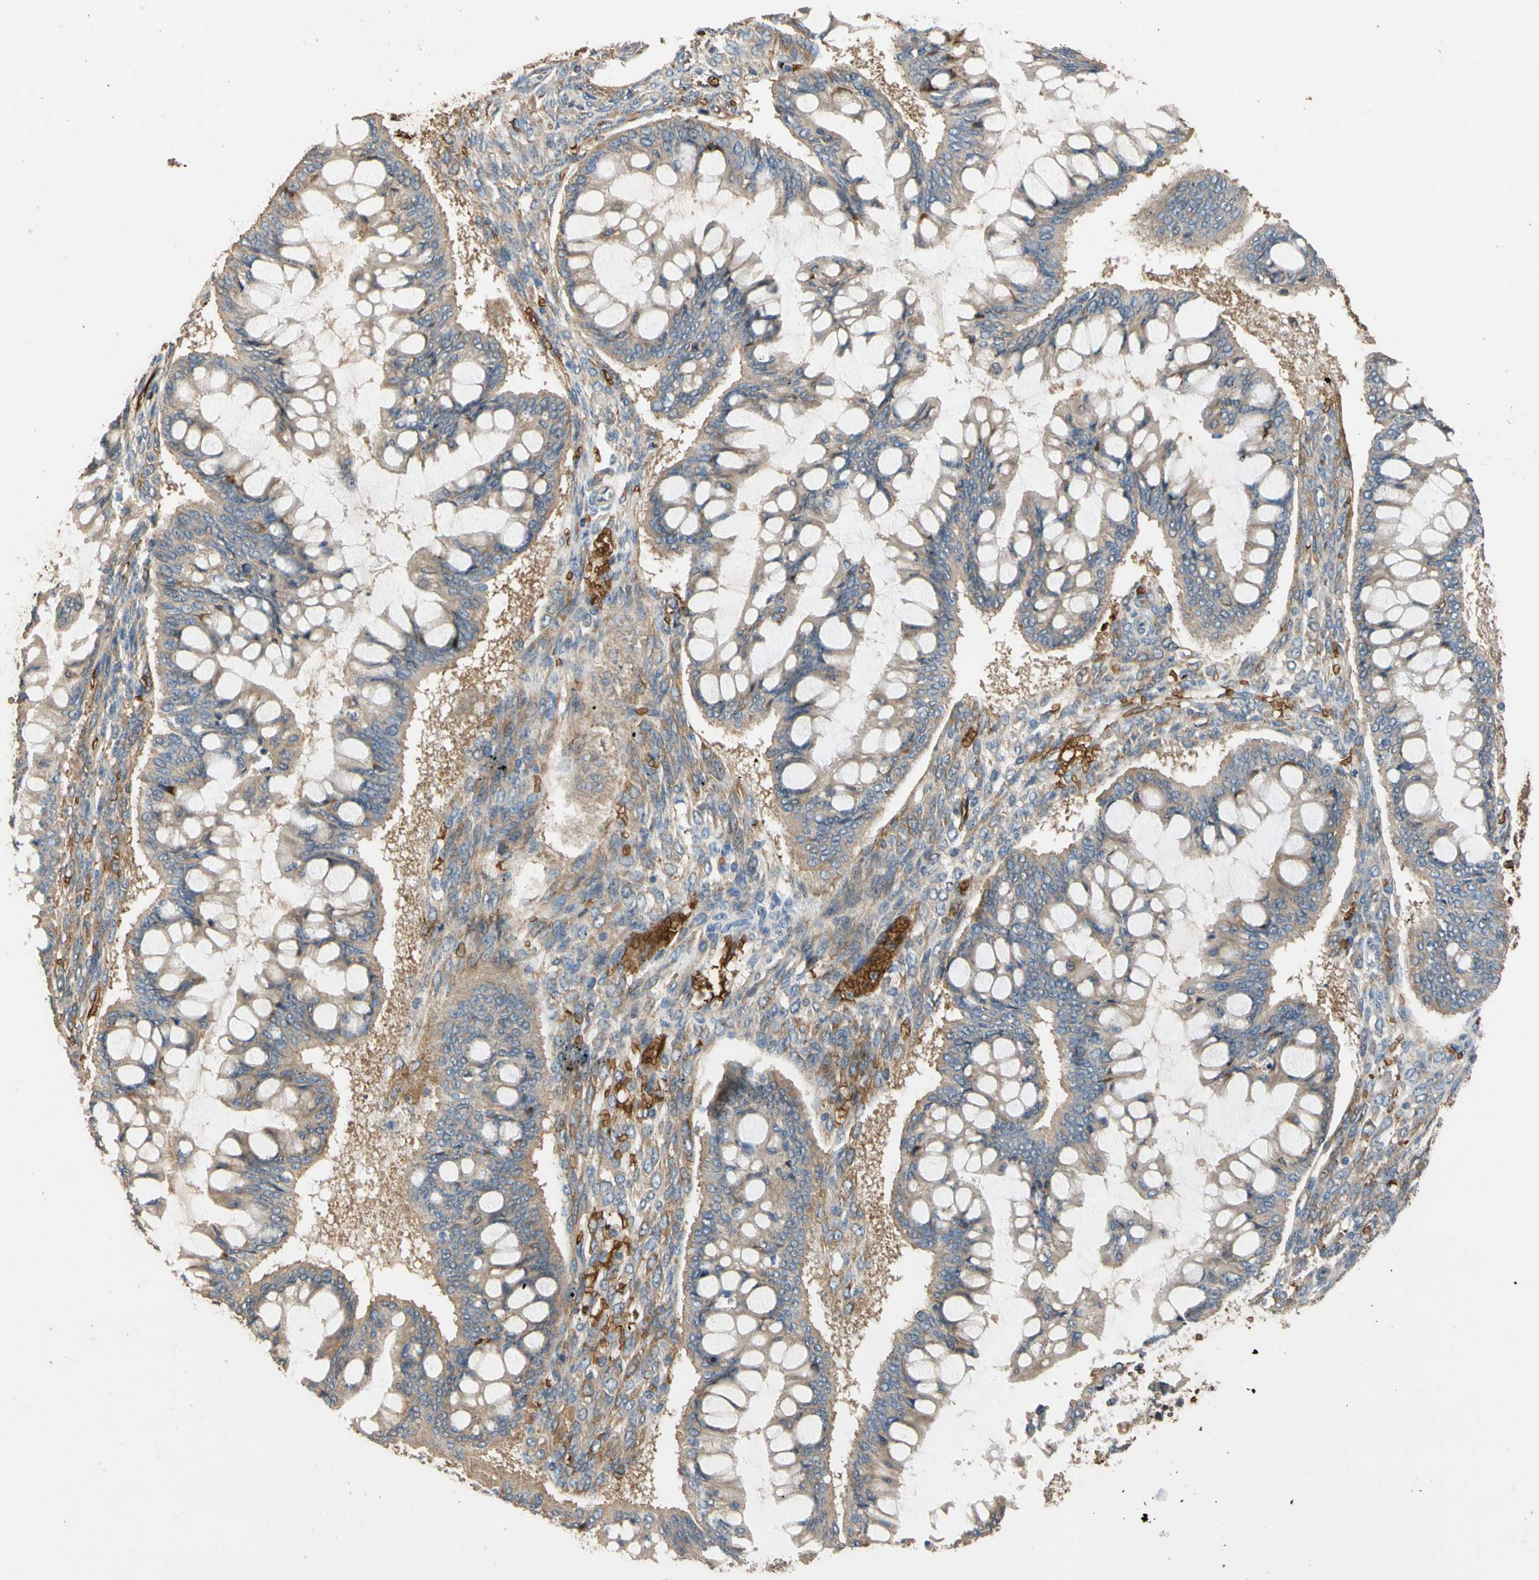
{"staining": {"intensity": "weak", "quantity": "<25%", "location": "cytoplasmic/membranous"}, "tissue": "ovarian cancer", "cell_type": "Tumor cells", "image_type": "cancer", "snomed": [{"axis": "morphology", "description": "Cystadenocarcinoma, mucinous, NOS"}, {"axis": "topography", "description": "Ovary"}], "caption": "IHC of mucinous cystadenocarcinoma (ovarian) reveals no staining in tumor cells.", "gene": "RIOK2", "patient": {"sex": "female", "age": 73}}